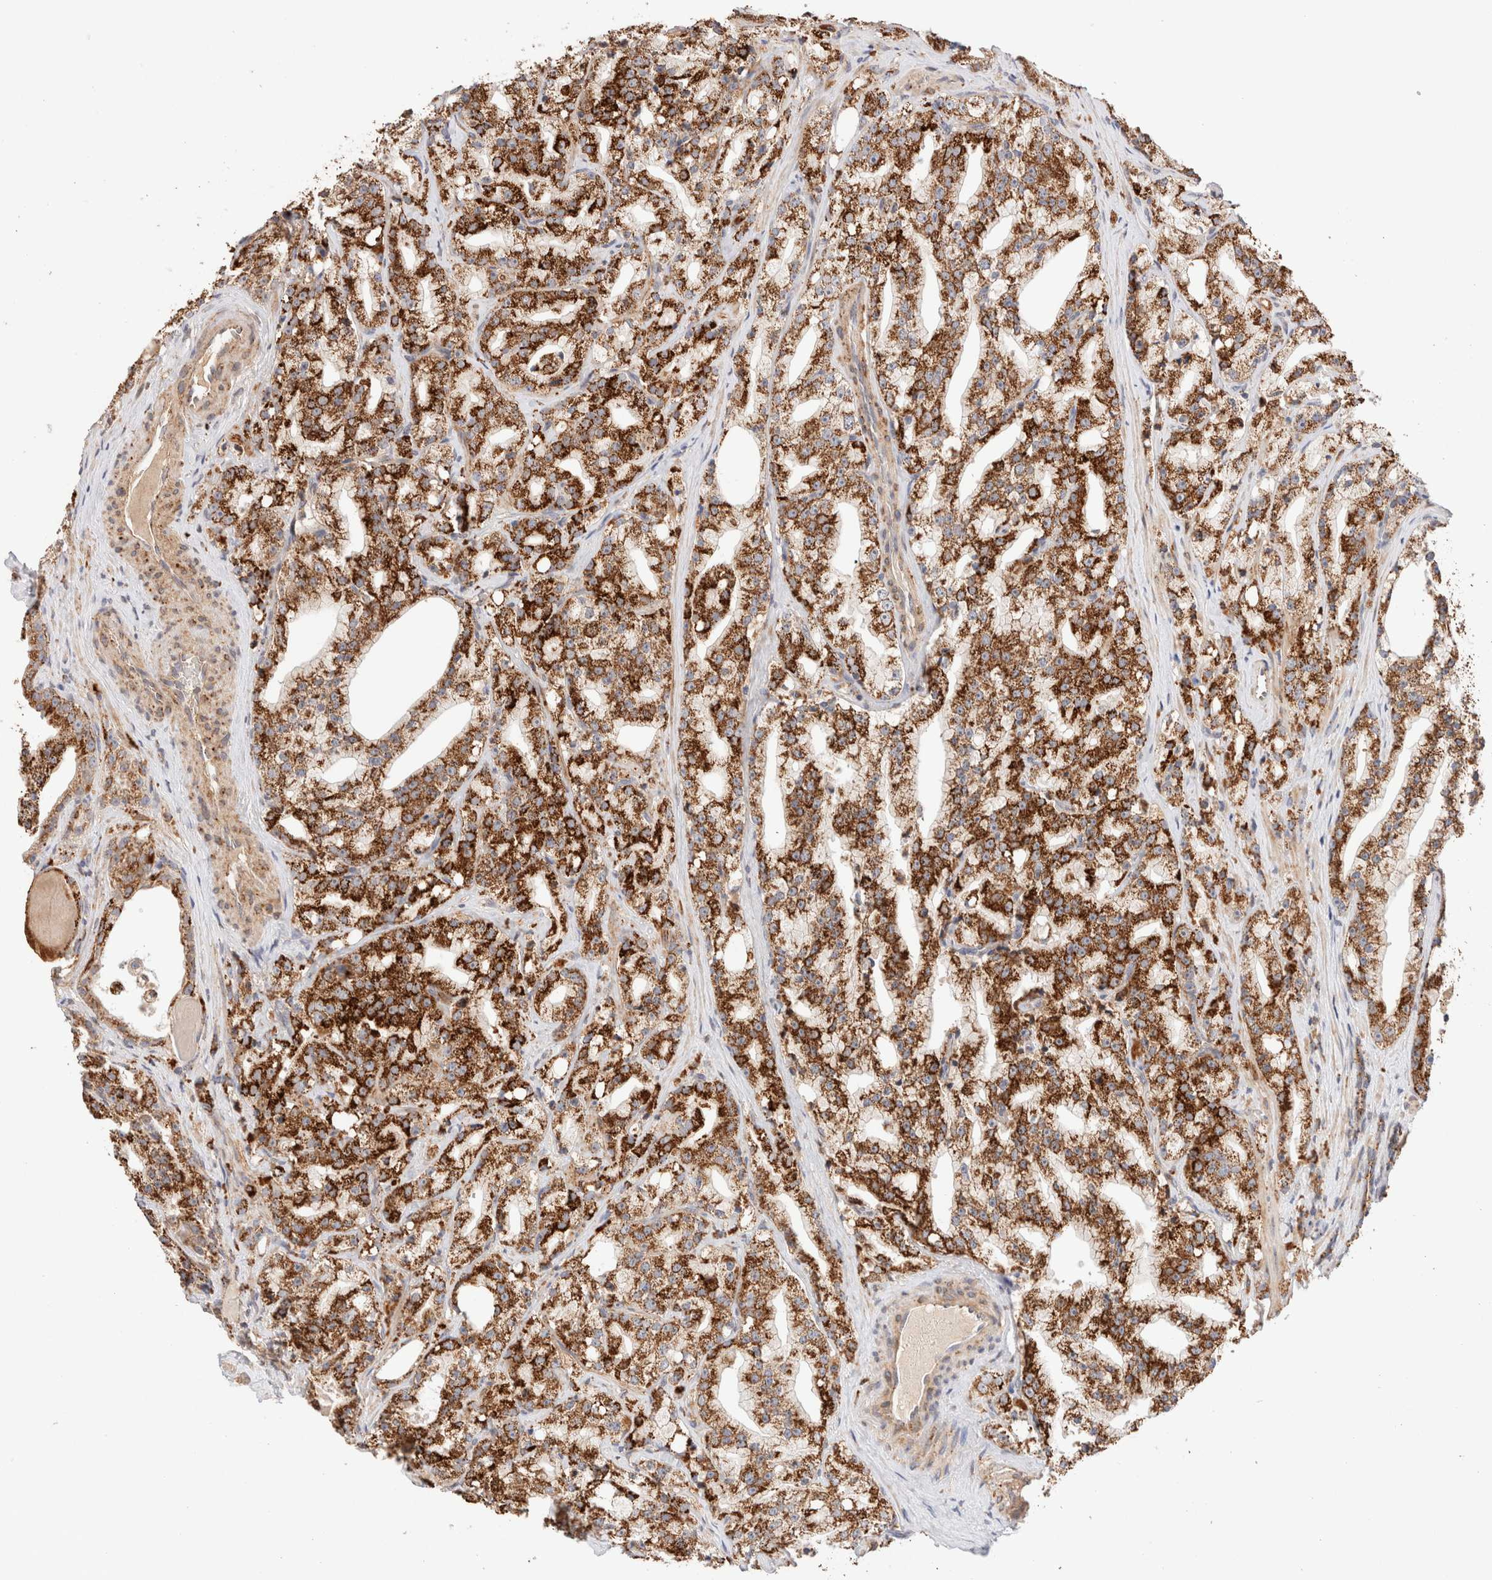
{"staining": {"intensity": "strong", "quantity": ">75%", "location": "cytoplasmic/membranous"}, "tissue": "prostate cancer", "cell_type": "Tumor cells", "image_type": "cancer", "snomed": [{"axis": "morphology", "description": "Adenocarcinoma, High grade"}, {"axis": "topography", "description": "Prostate"}], "caption": "Protein analysis of prostate high-grade adenocarcinoma tissue reveals strong cytoplasmic/membranous positivity in about >75% of tumor cells.", "gene": "RABEPK", "patient": {"sex": "male", "age": 64}}